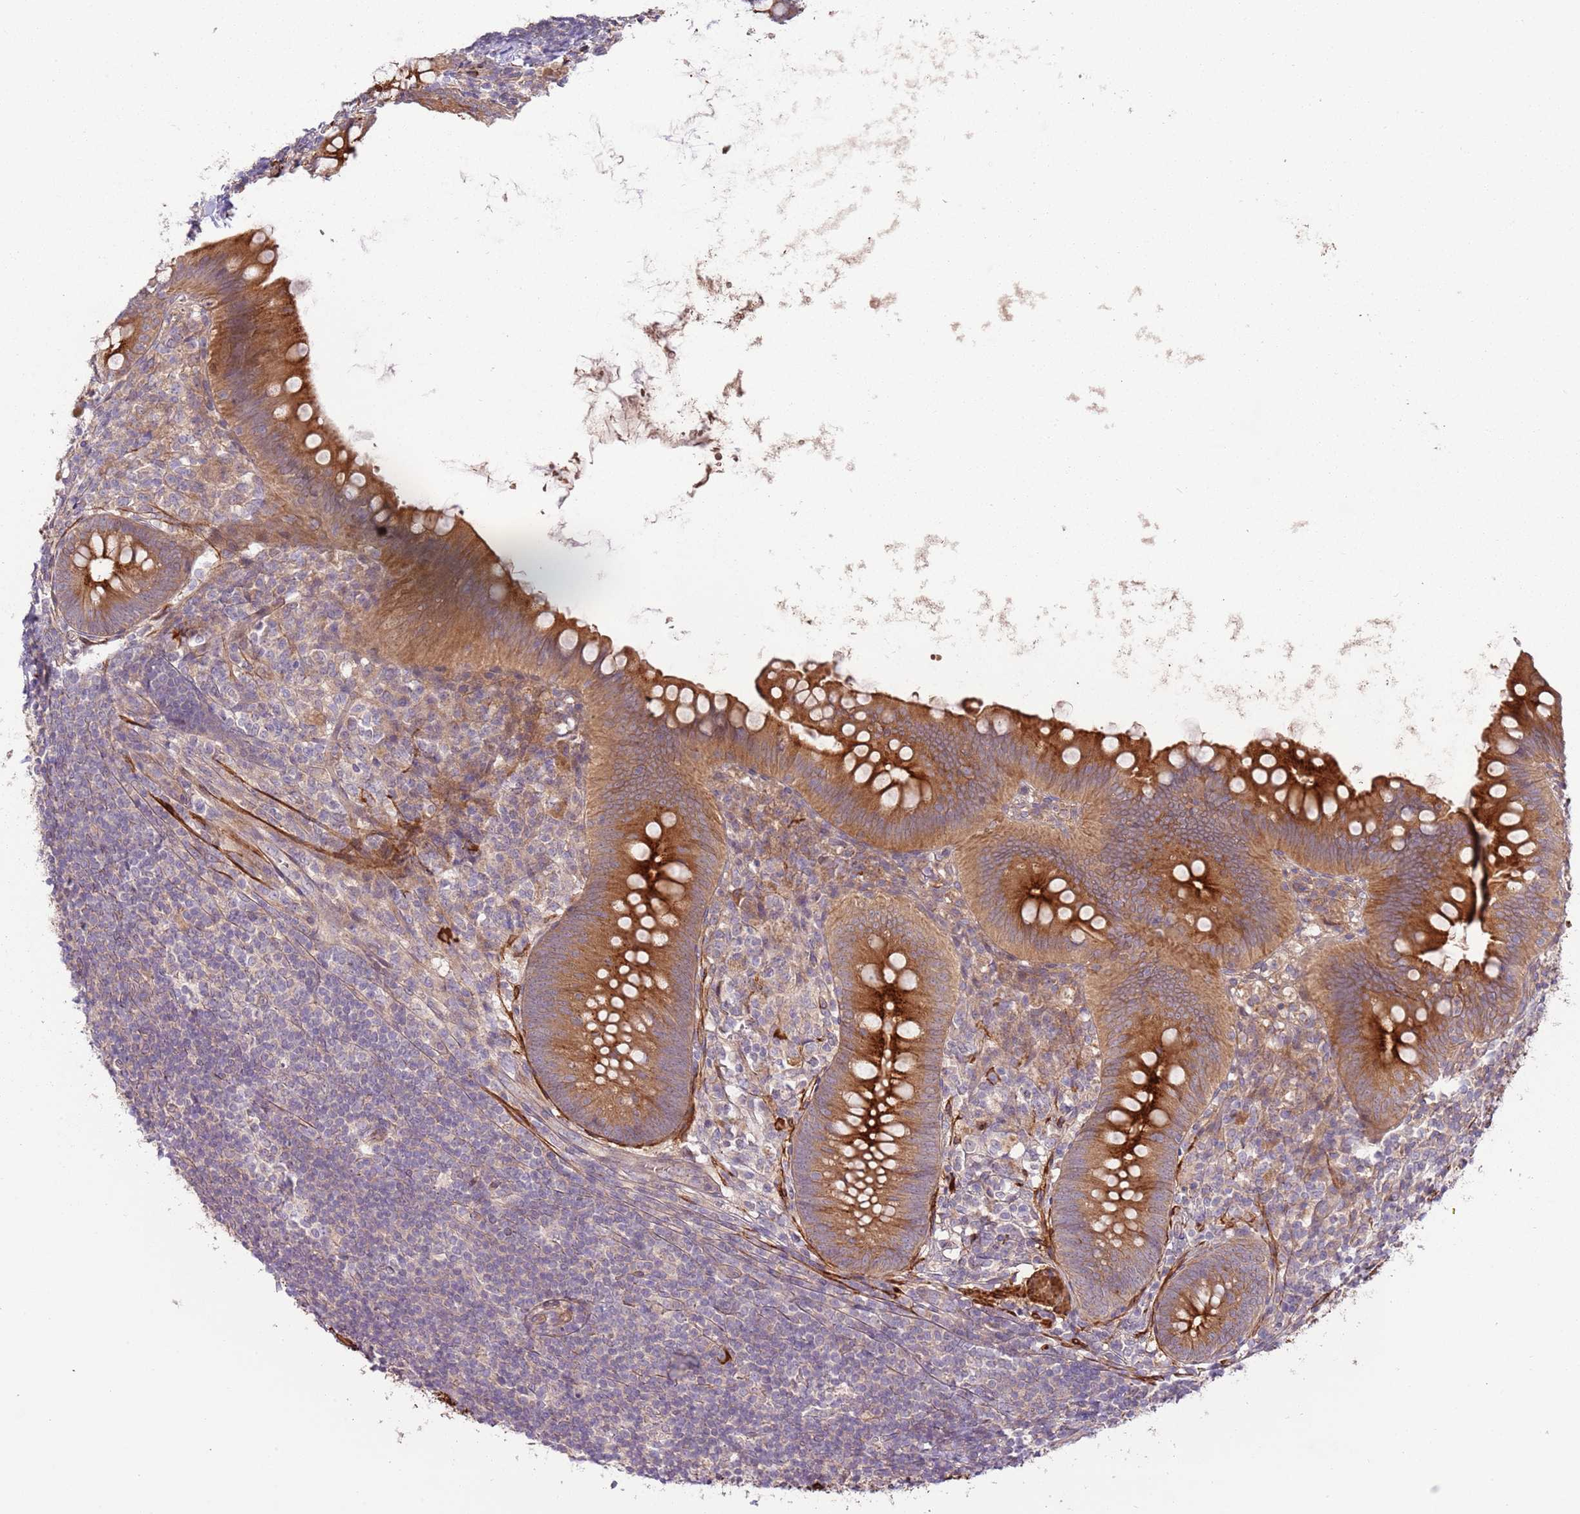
{"staining": {"intensity": "strong", "quantity": ">75%", "location": "cytoplasmic/membranous"}, "tissue": "appendix", "cell_type": "Glandular cells", "image_type": "normal", "snomed": [{"axis": "morphology", "description": "Normal tissue, NOS"}, {"axis": "topography", "description": "Appendix"}], "caption": "Strong cytoplasmic/membranous expression for a protein is seen in about >75% of glandular cells of normal appendix using IHC.", "gene": "RNF128", "patient": {"sex": "female", "age": 62}}